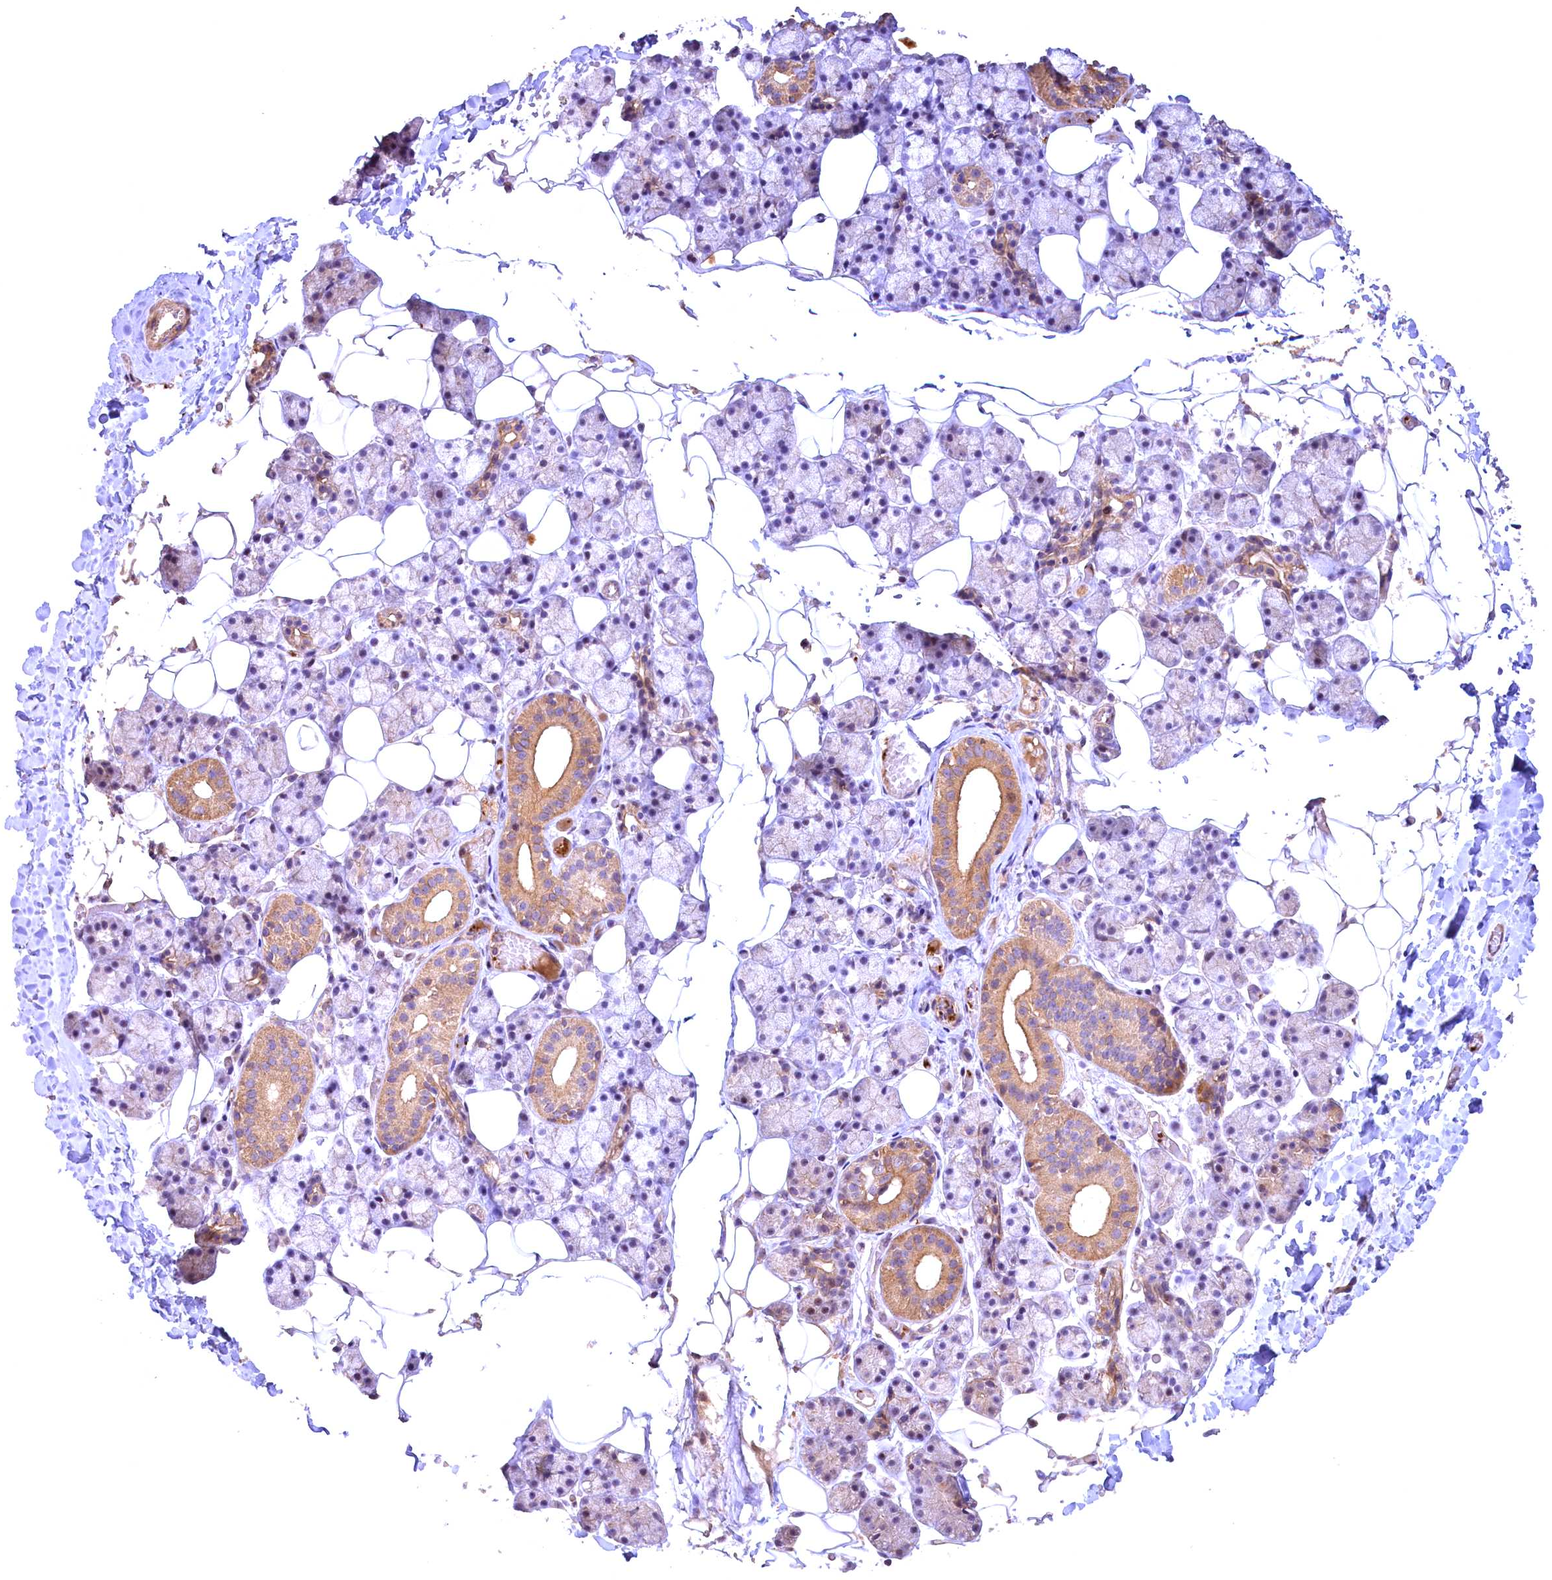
{"staining": {"intensity": "moderate", "quantity": "<25%", "location": "cytoplasmic/membranous,nuclear"}, "tissue": "salivary gland", "cell_type": "Glandular cells", "image_type": "normal", "snomed": [{"axis": "morphology", "description": "Normal tissue, NOS"}, {"axis": "topography", "description": "Salivary gland"}], "caption": "Immunohistochemistry of normal salivary gland demonstrates low levels of moderate cytoplasmic/membranous,nuclear positivity in approximately <25% of glandular cells. The protein is stained brown, and the nuclei are stained in blue (DAB (3,3'-diaminobenzidine) IHC with brightfield microscopy, high magnification).", "gene": "FUZ", "patient": {"sex": "female", "age": 33}}